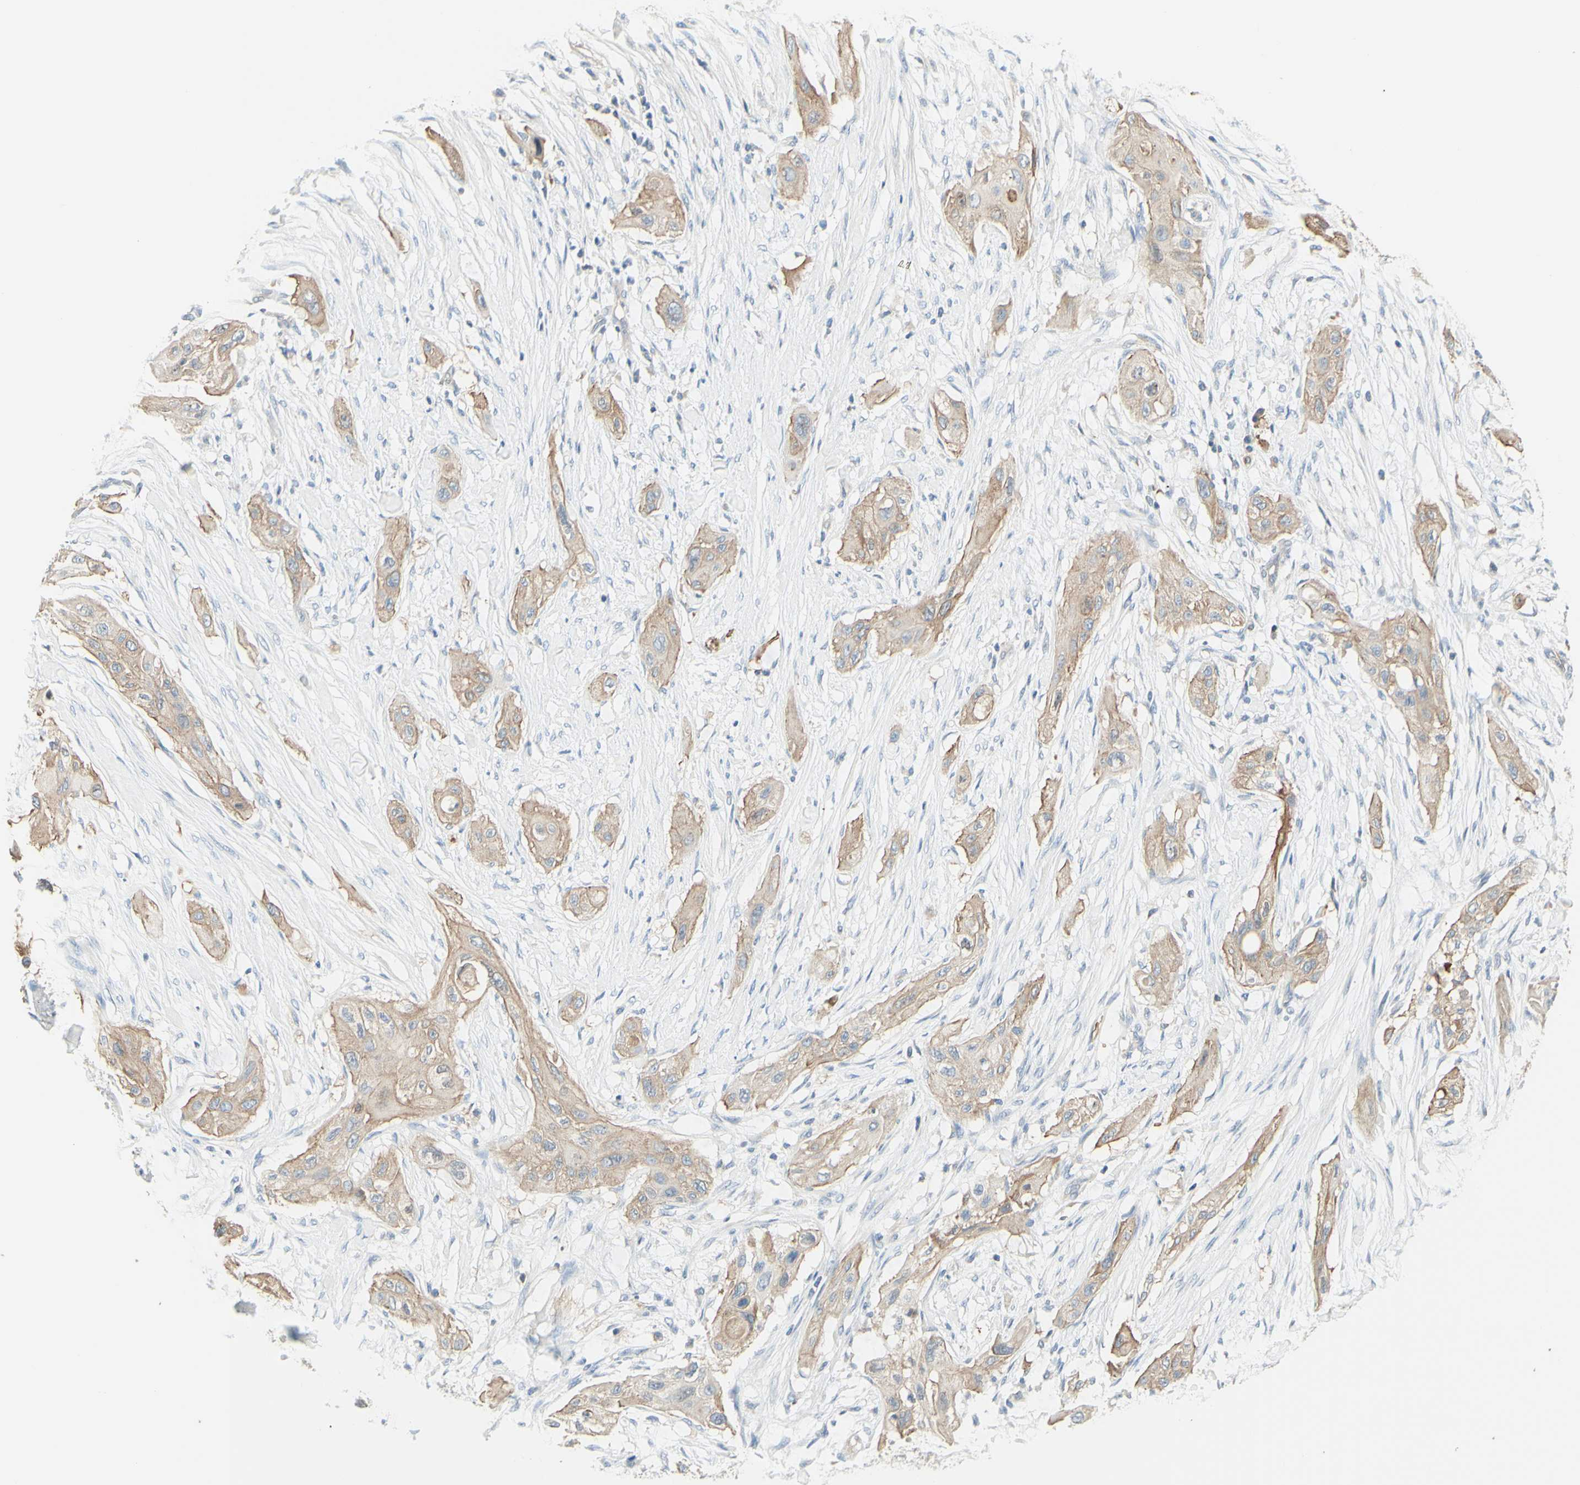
{"staining": {"intensity": "weak", "quantity": ">75%", "location": "cytoplasmic/membranous"}, "tissue": "lung cancer", "cell_type": "Tumor cells", "image_type": "cancer", "snomed": [{"axis": "morphology", "description": "Squamous cell carcinoma, NOS"}, {"axis": "topography", "description": "Lung"}], "caption": "Immunohistochemistry (DAB (3,3'-diaminobenzidine)) staining of human lung cancer exhibits weak cytoplasmic/membranous protein positivity in about >75% of tumor cells.", "gene": "MTM1", "patient": {"sex": "female", "age": 47}}